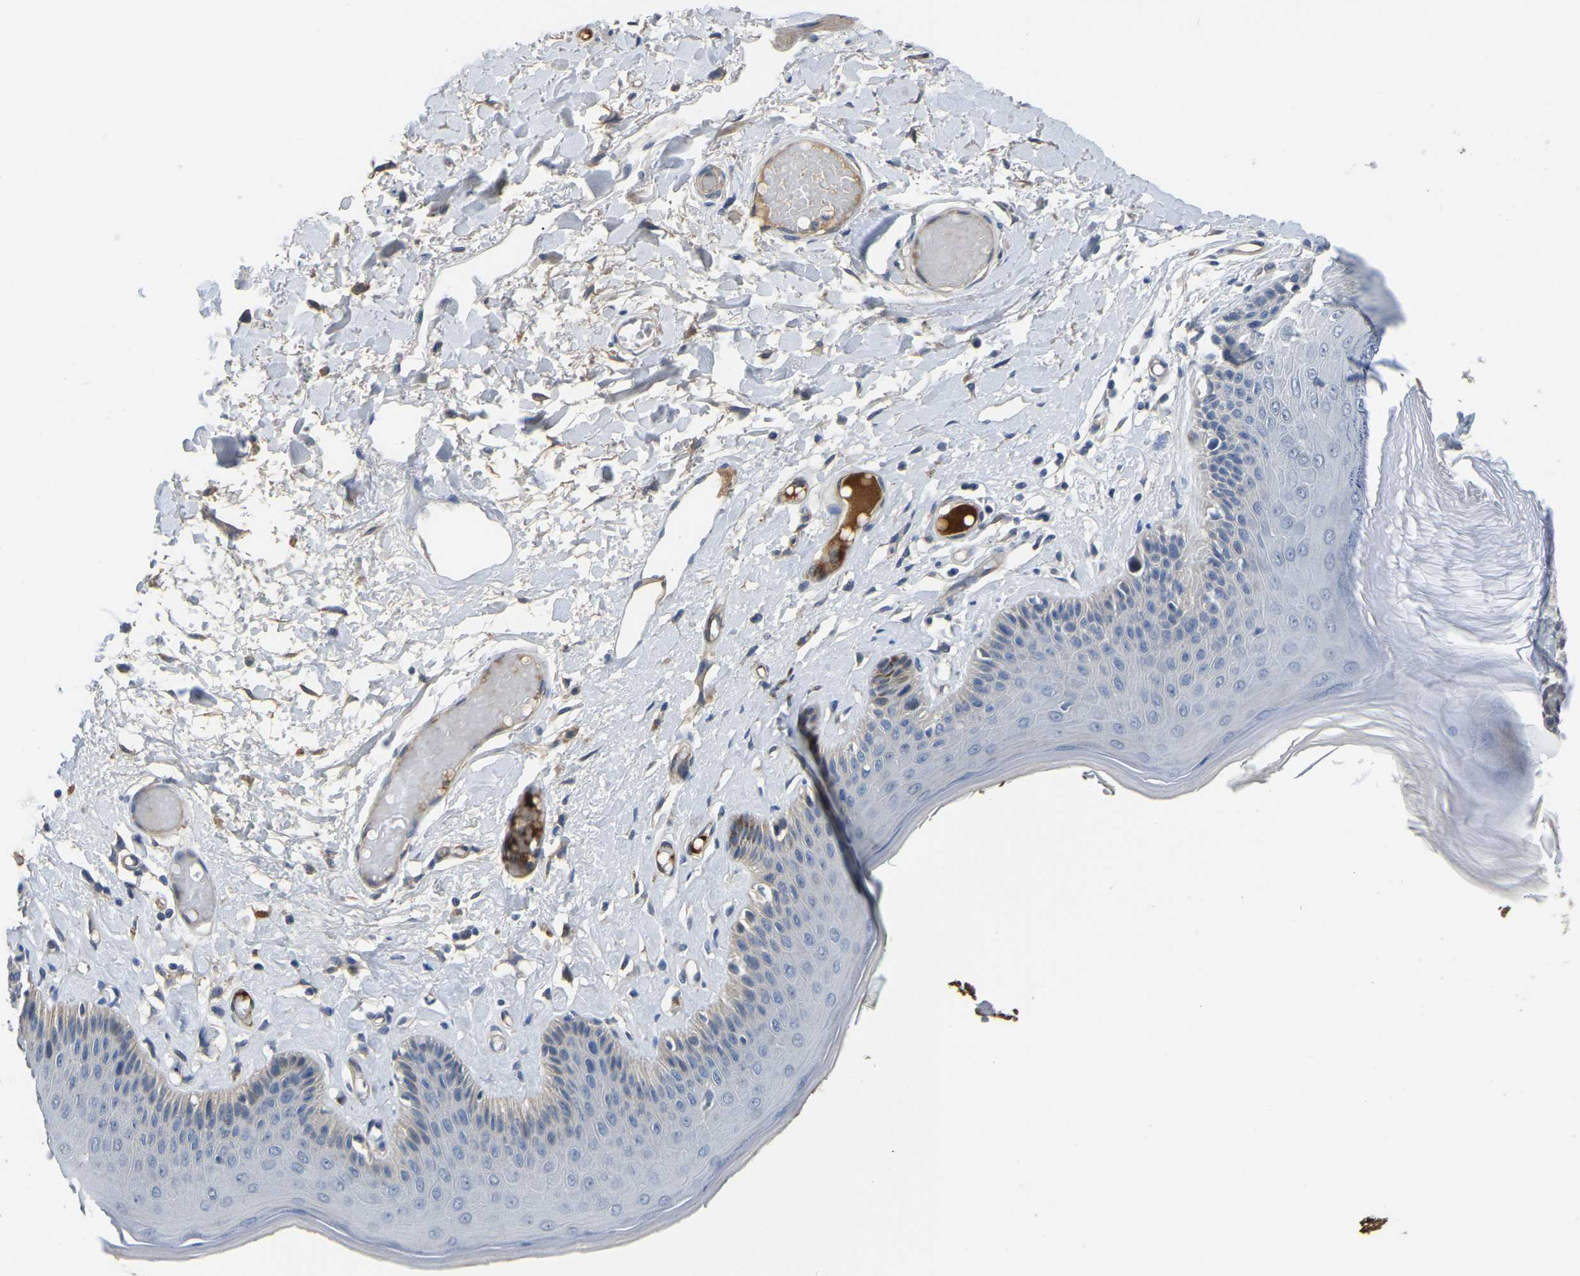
{"staining": {"intensity": "moderate", "quantity": "<25%", "location": "cytoplasmic/membranous"}, "tissue": "skin", "cell_type": "Epidermal cells", "image_type": "normal", "snomed": [{"axis": "morphology", "description": "Normal tissue, NOS"}, {"axis": "topography", "description": "Vulva"}], "caption": "About <25% of epidermal cells in normal human skin reveal moderate cytoplasmic/membranous protein expression as visualized by brown immunohistochemical staining.", "gene": "HIGD2B", "patient": {"sex": "female", "age": 73}}